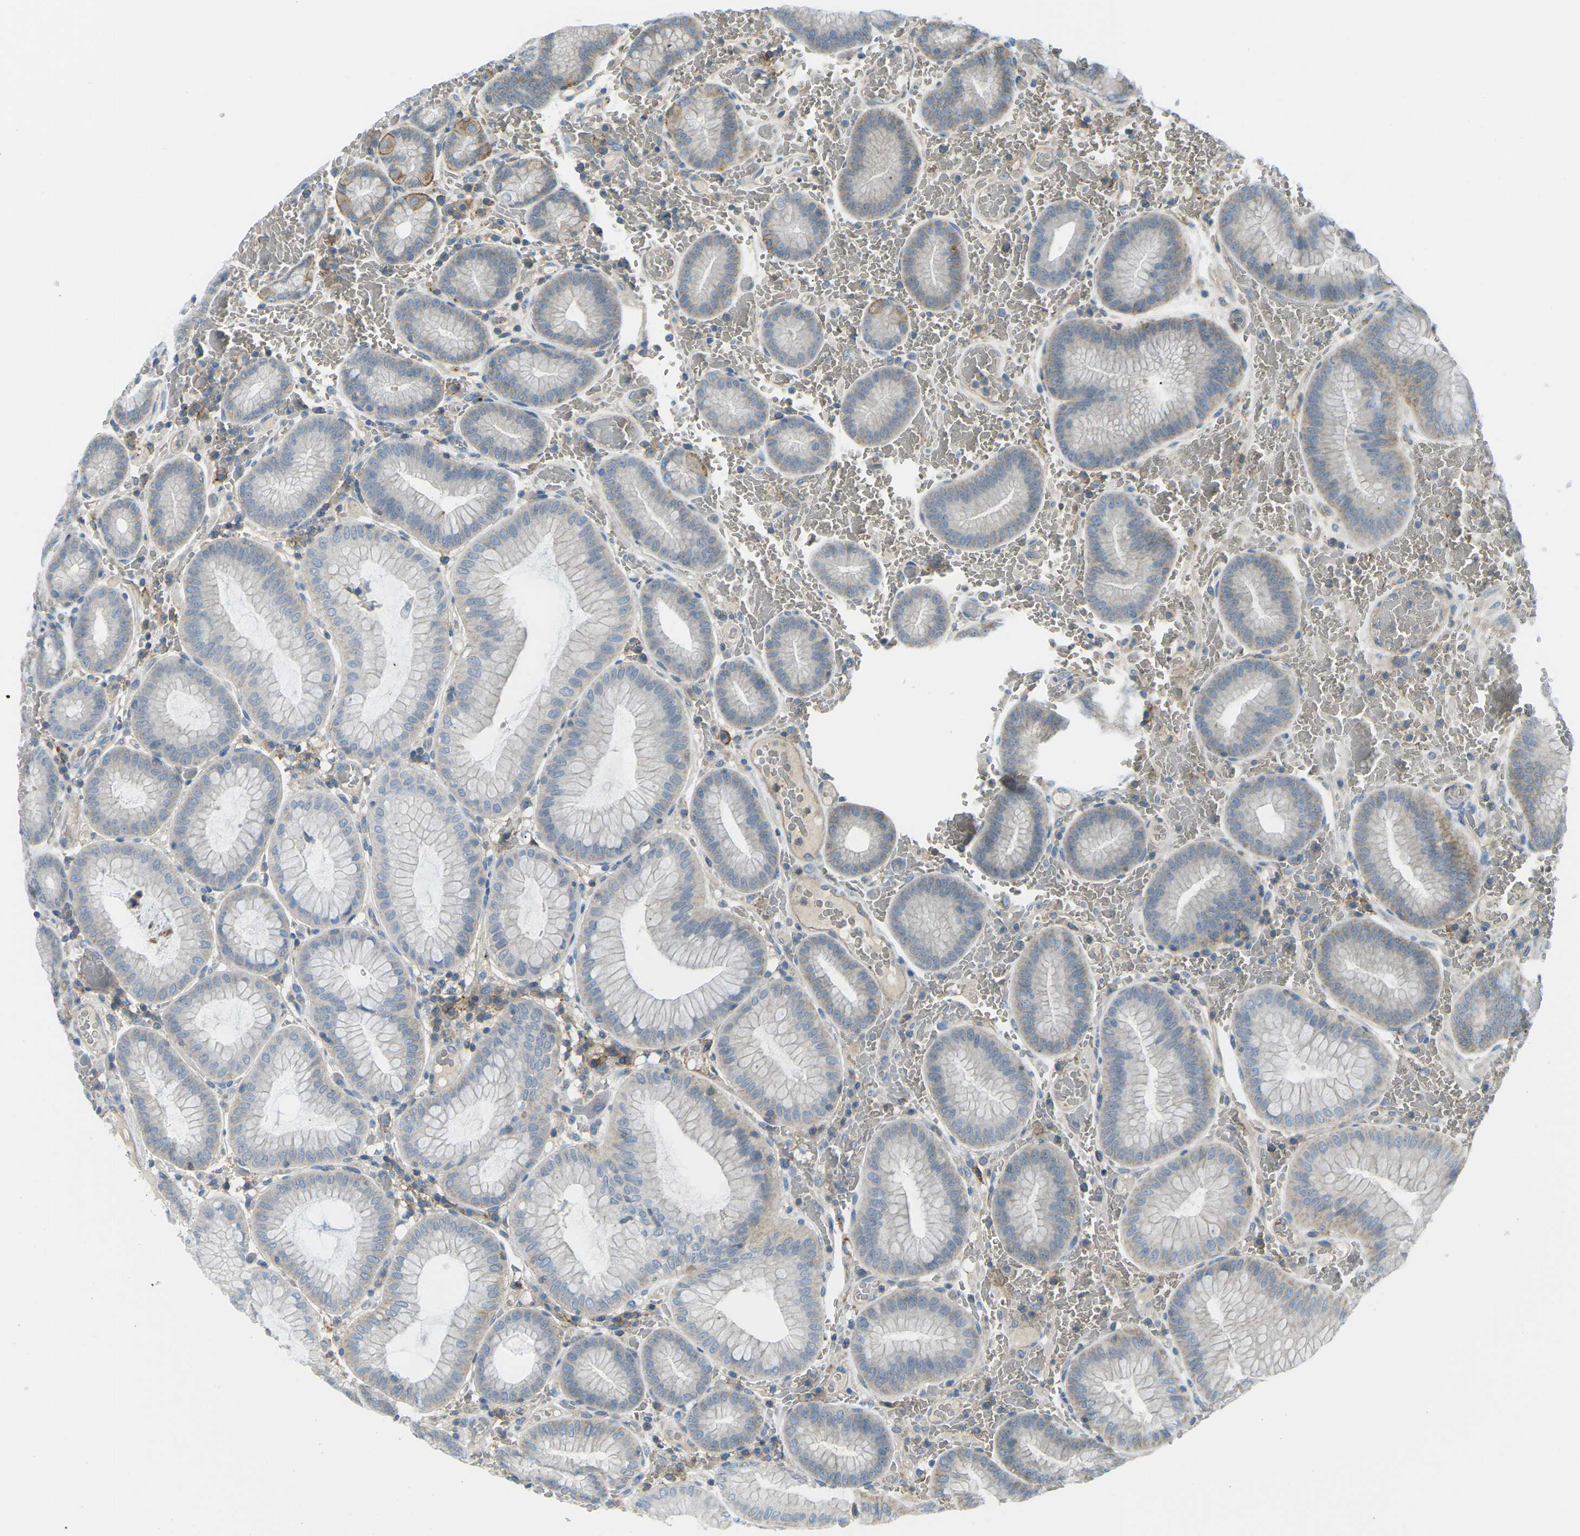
{"staining": {"intensity": "weak", "quantity": "25%-75%", "location": "cytoplasmic/membranous"}, "tissue": "stomach", "cell_type": "Glandular cells", "image_type": "normal", "snomed": [{"axis": "morphology", "description": "Normal tissue, NOS"}, {"axis": "morphology", "description": "Carcinoid, malignant, NOS"}, {"axis": "topography", "description": "Stomach, upper"}], "caption": "This image reveals immunohistochemistry staining of unremarkable human stomach, with low weak cytoplasmic/membranous expression in approximately 25%-75% of glandular cells.", "gene": "CD47", "patient": {"sex": "male", "age": 39}}